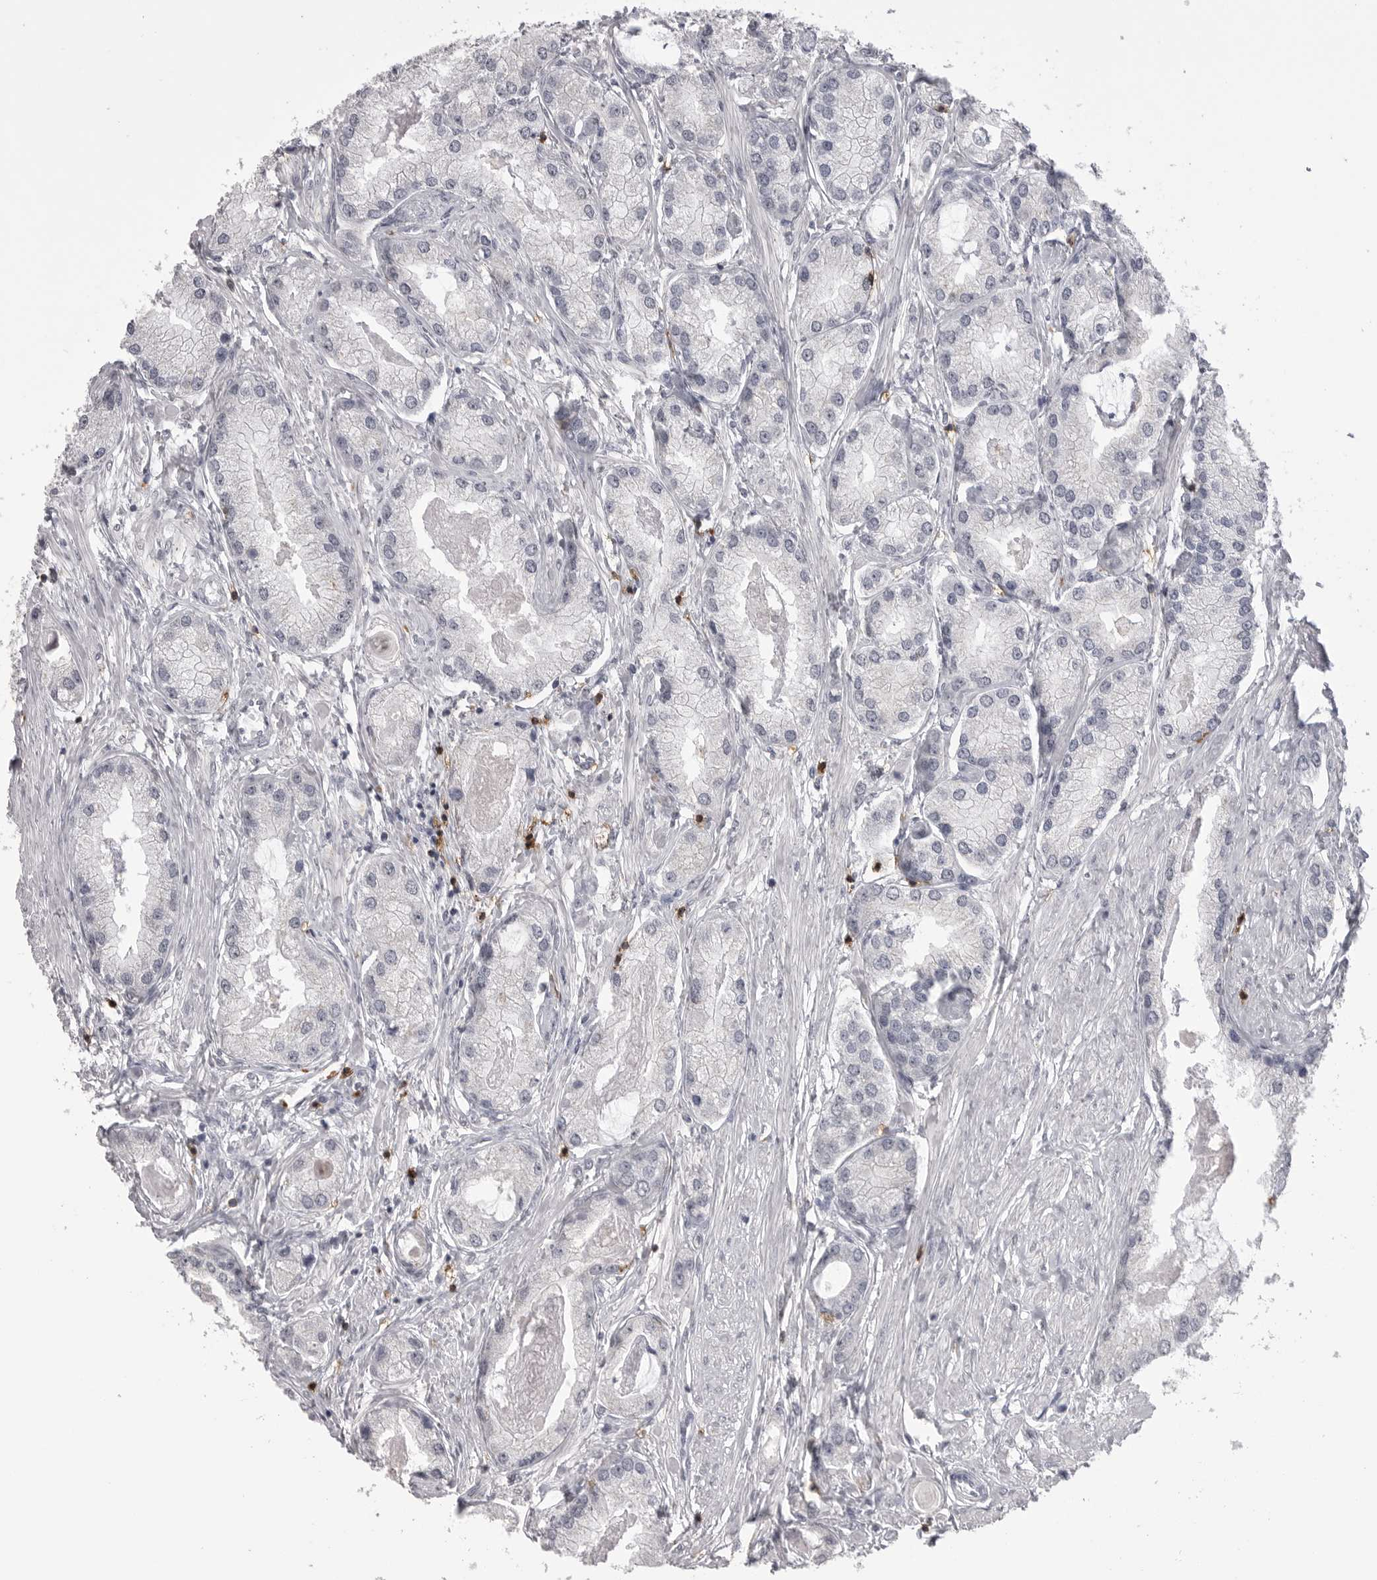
{"staining": {"intensity": "negative", "quantity": "none", "location": "none"}, "tissue": "prostate cancer", "cell_type": "Tumor cells", "image_type": "cancer", "snomed": [{"axis": "morphology", "description": "Adenocarcinoma, Low grade"}, {"axis": "topography", "description": "Prostate"}], "caption": "An immunohistochemistry histopathology image of prostate cancer (low-grade adenocarcinoma) is shown. There is no staining in tumor cells of prostate cancer (low-grade adenocarcinoma).", "gene": "ITGAL", "patient": {"sex": "male", "age": 62}}